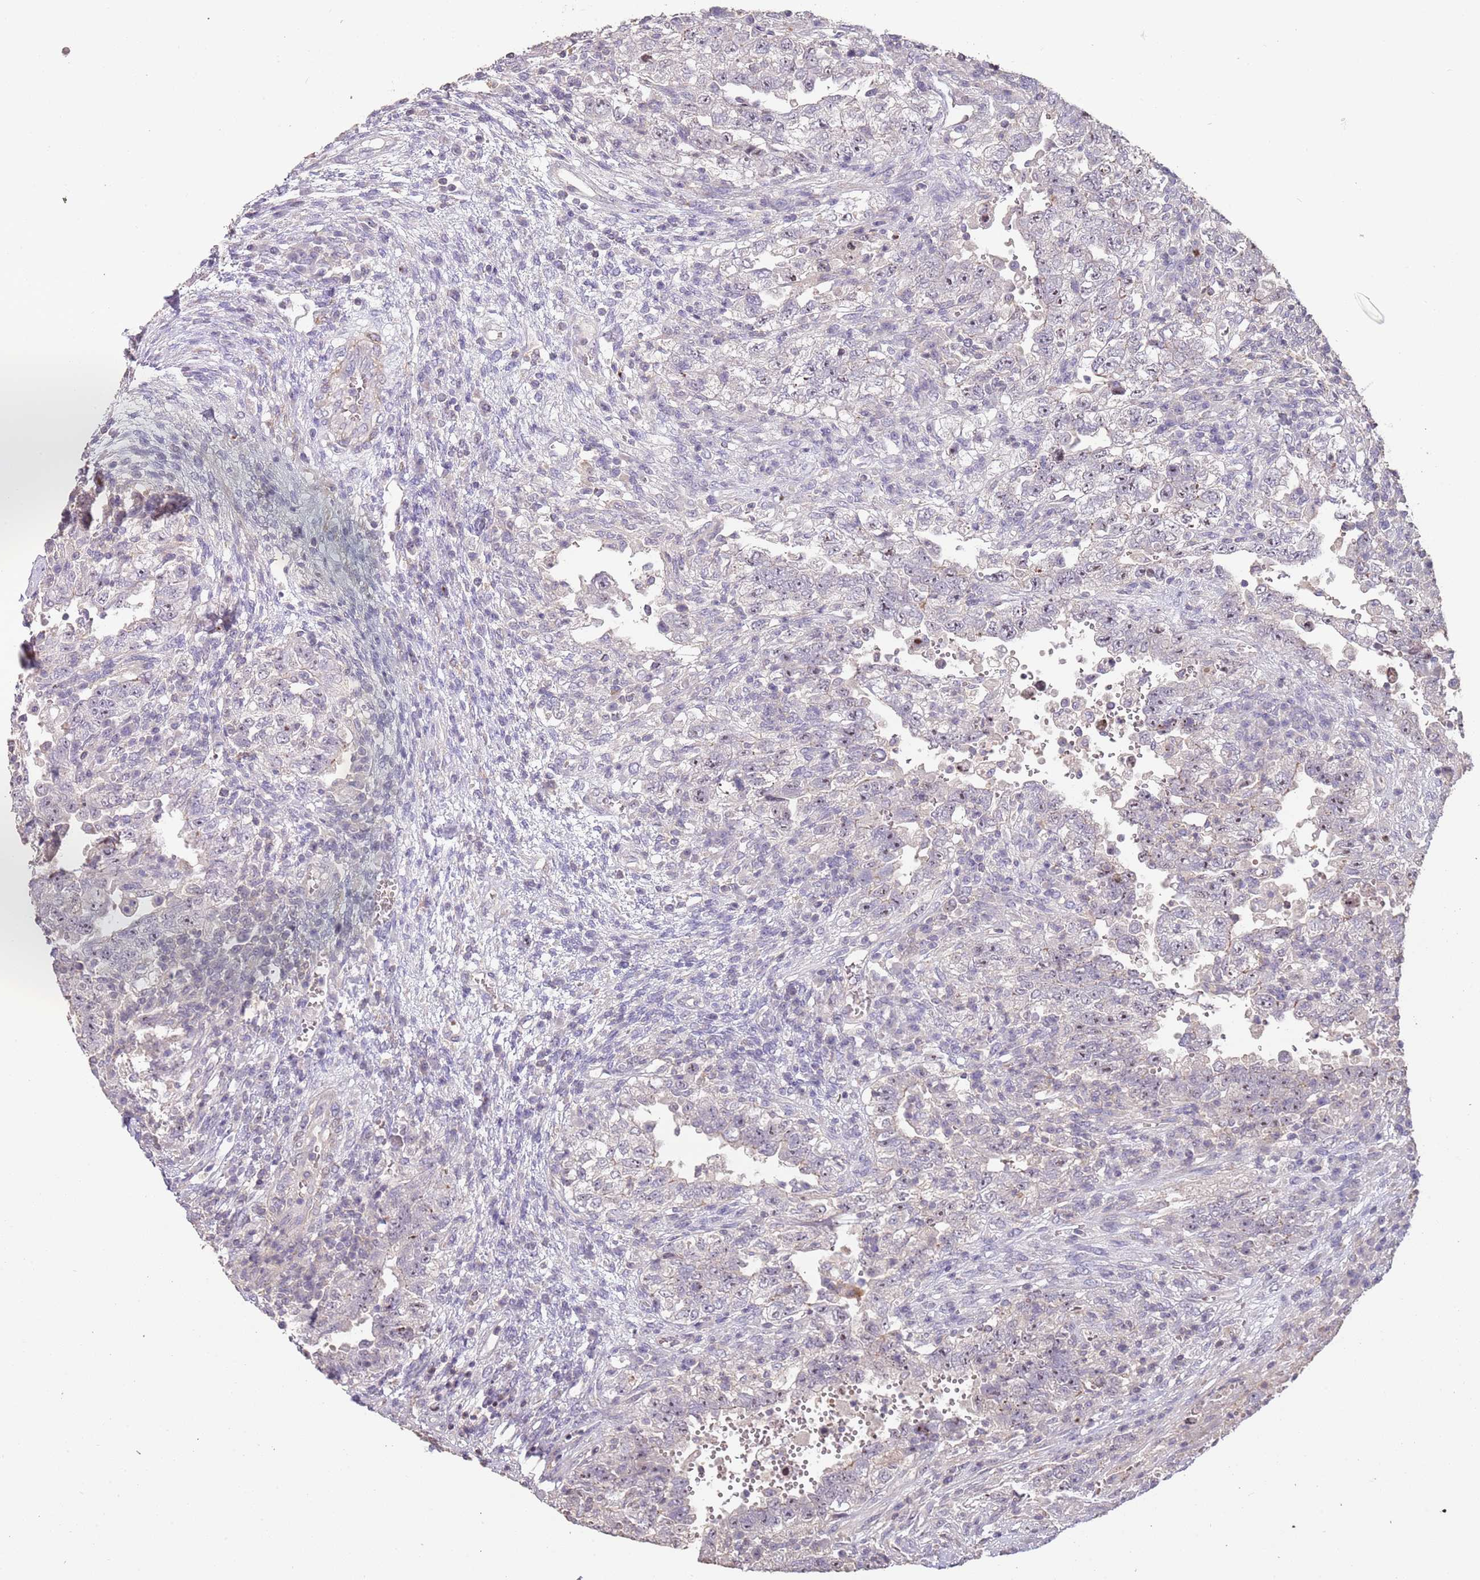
{"staining": {"intensity": "negative", "quantity": "none", "location": "none"}, "tissue": "testis cancer", "cell_type": "Tumor cells", "image_type": "cancer", "snomed": [{"axis": "morphology", "description": "Carcinoma, Embryonal, NOS"}, {"axis": "topography", "description": "Testis"}], "caption": "The immunohistochemistry (IHC) micrograph has no significant positivity in tumor cells of testis cancer tissue. Brightfield microscopy of immunohistochemistry (IHC) stained with DAB (3,3'-diaminobenzidine) (brown) and hematoxylin (blue), captured at high magnification.", "gene": "ADTRP", "patient": {"sex": "male", "age": 26}}